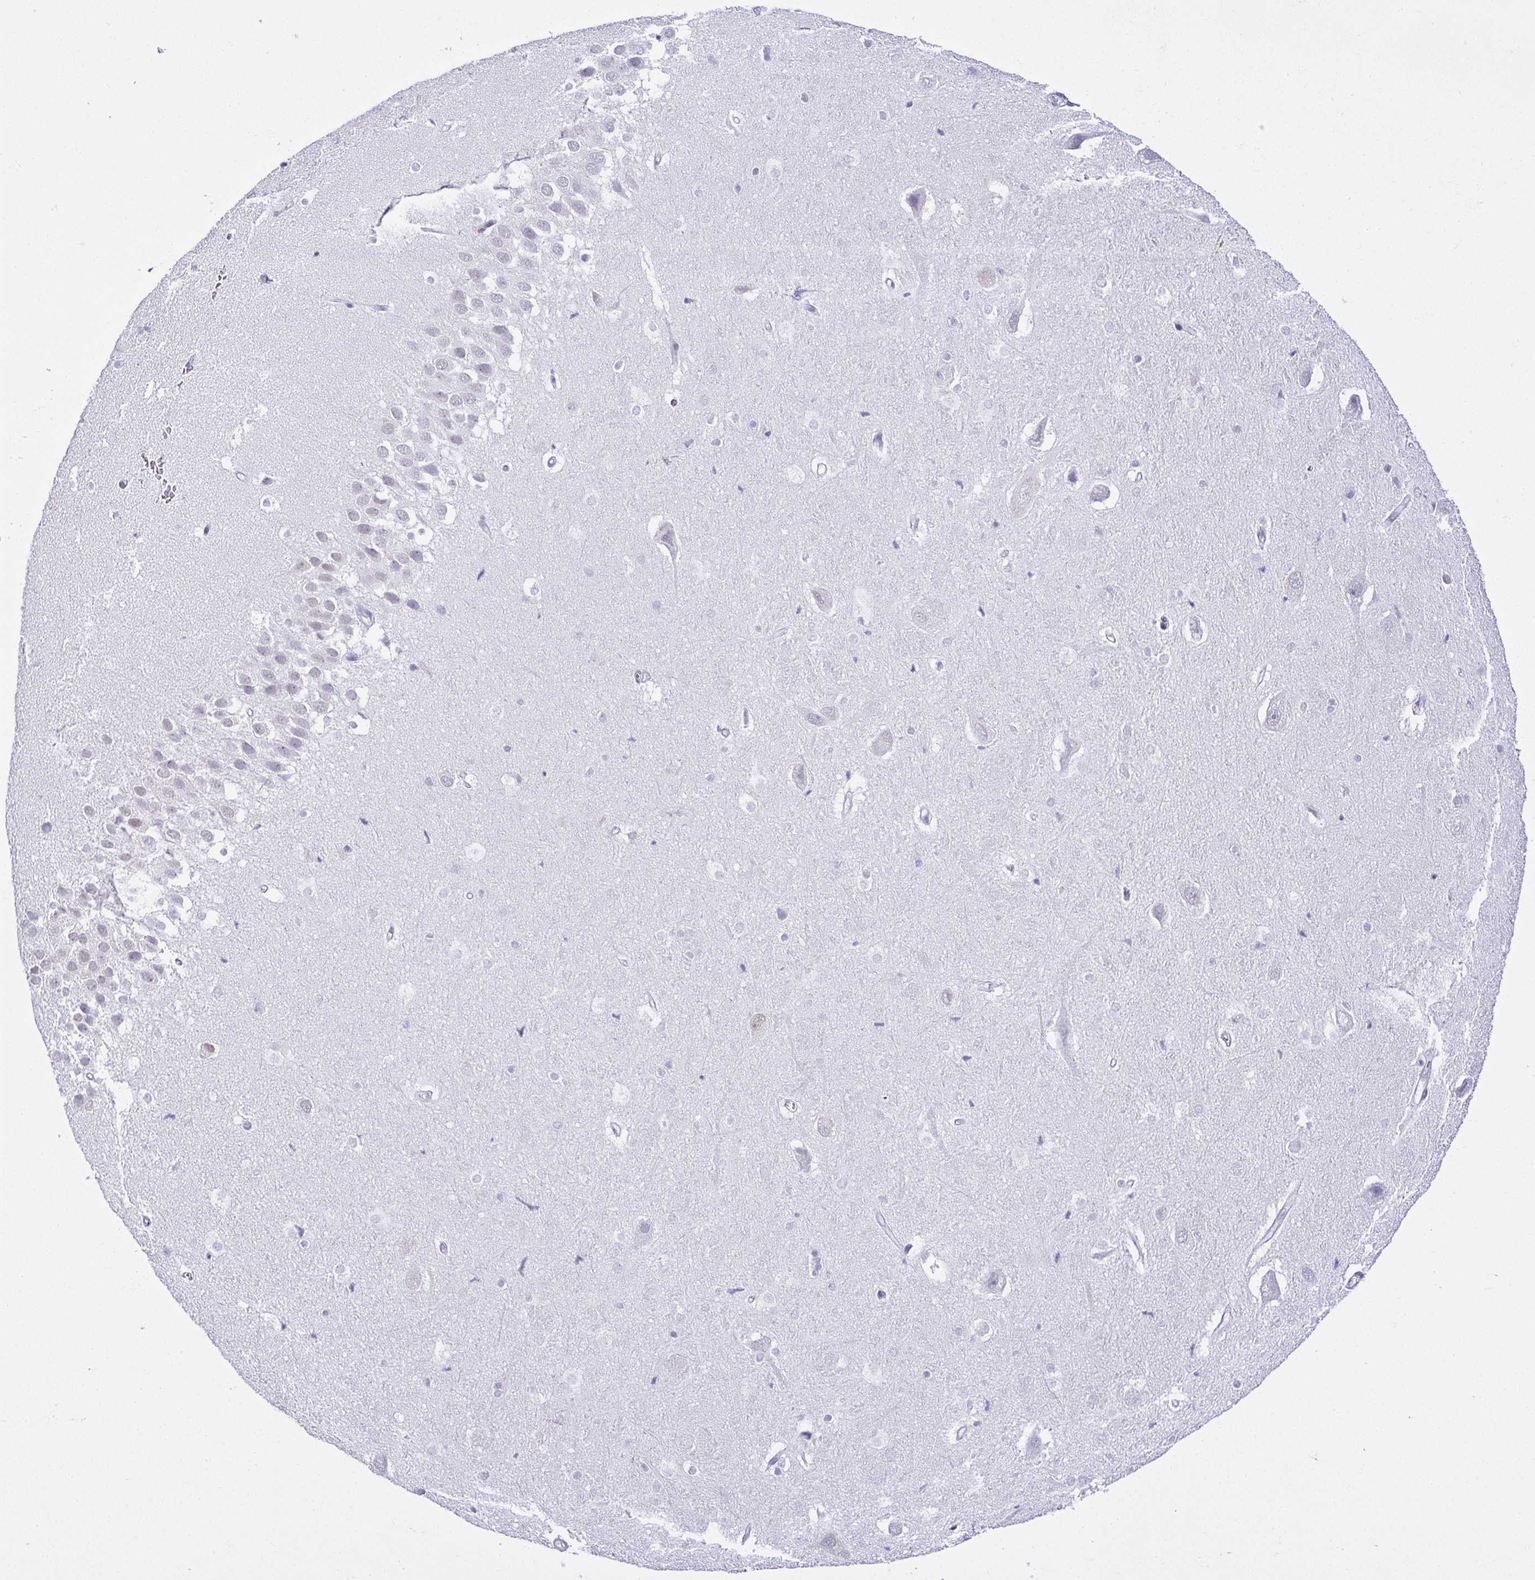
{"staining": {"intensity": "negative", "quantity": "none", "location": "none"}, "tissue": "hippocampus", "cell_type": "Glial cells", "image_type": "normal", "snomed": [{"axis": "morphology", "description": "Normal tissue, NOS"}, {"axis": "topography", "description": "Hippocampus"}], "caption": "Glial cells show no significant protein positivity in normal hippocampus.", "gene": "RBM3", "patient": {"sex": "male", "age": 26}}